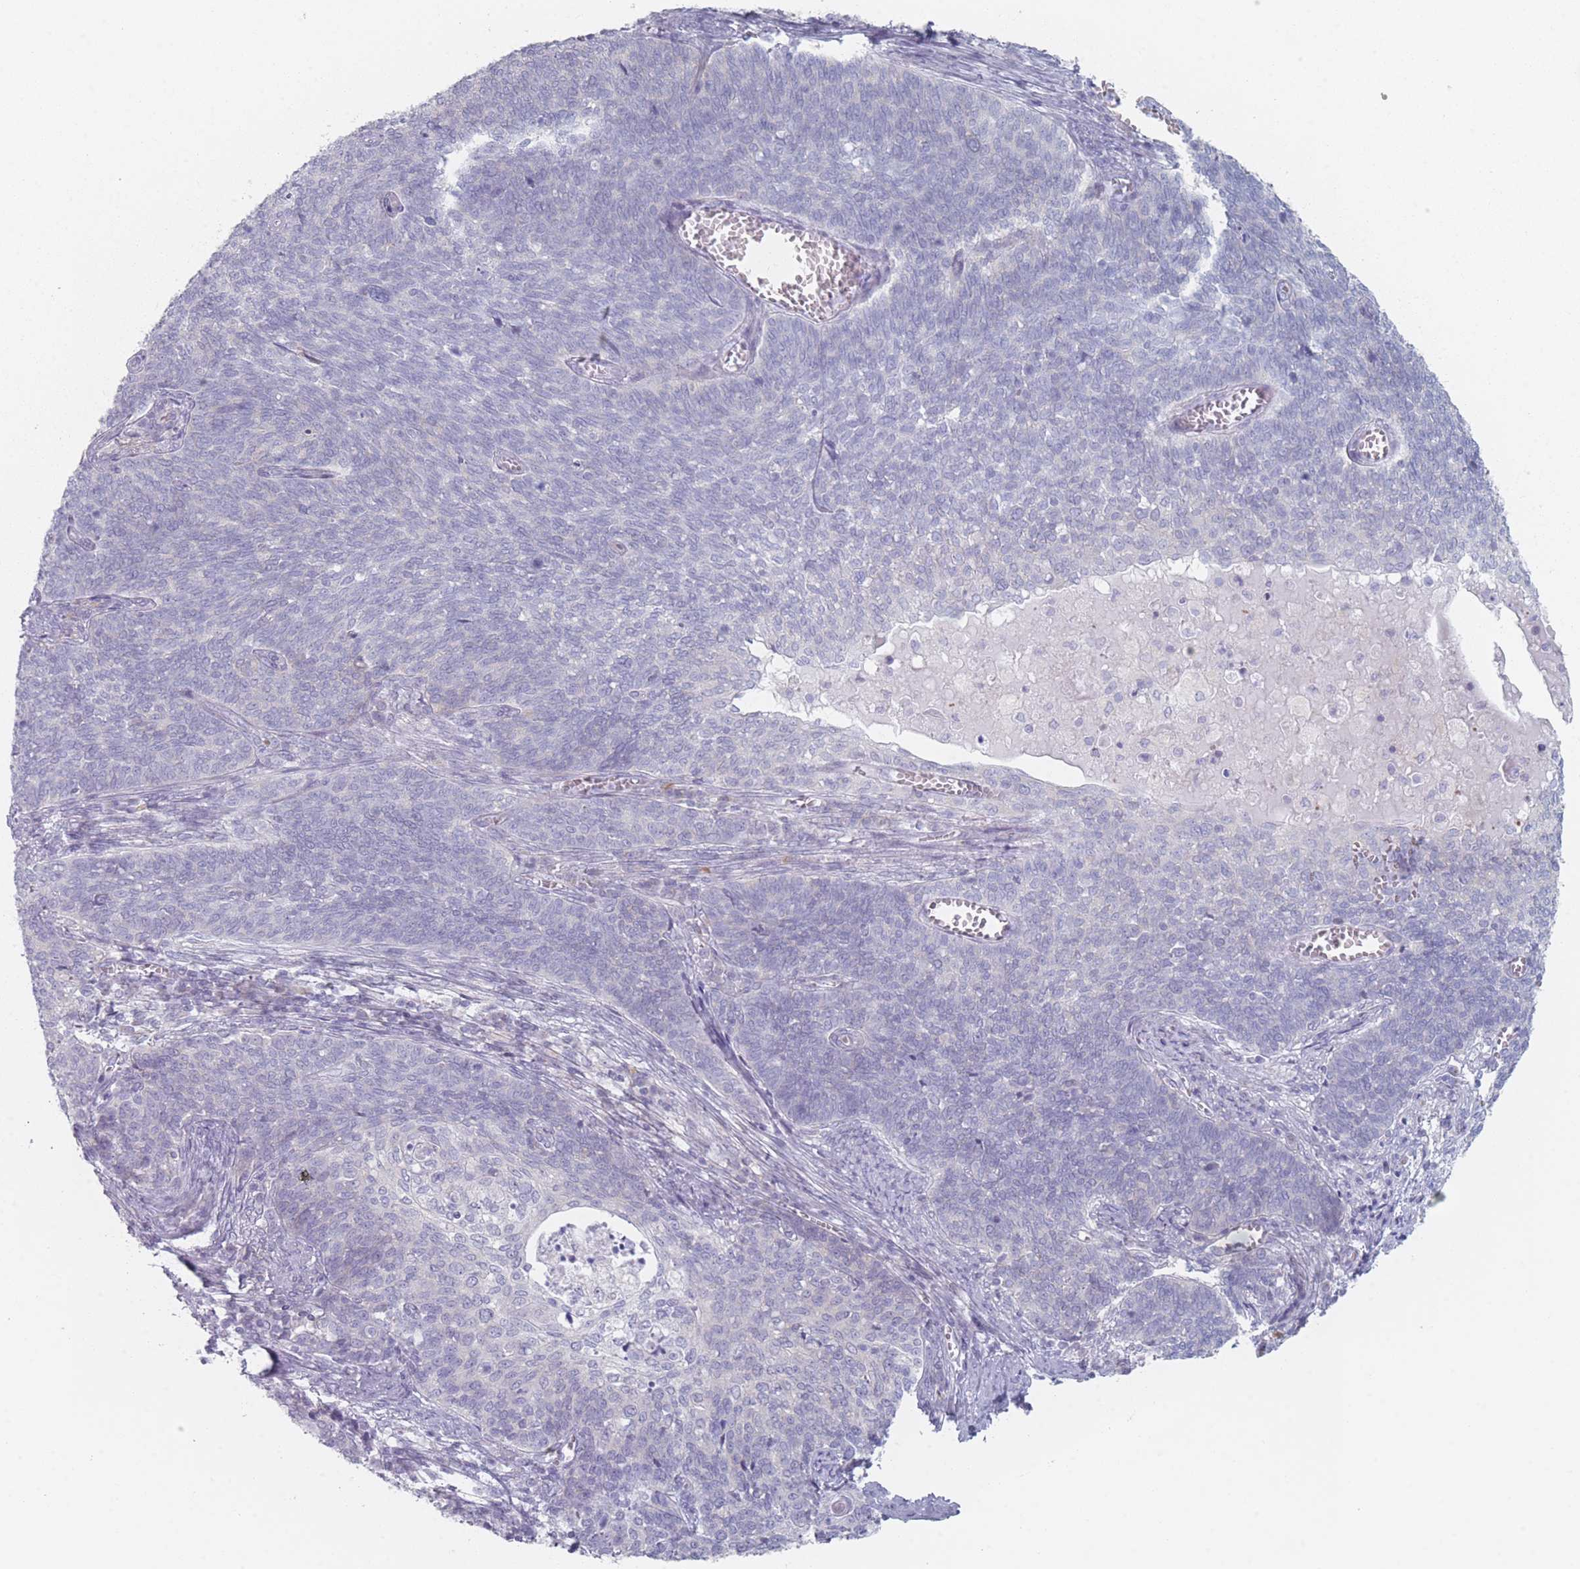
{"staining": {"intensity": "negative", "quantity": "none", "location": "none"}, "tissue": "cervical cancer", "cell_type": "Tumor cells", "image_type": "cancer", "snomed": [{"axis": "morphology", "description": "Squamous cell carcinoma, NOS"}, {"axis": "topography", "description": "Cervix"}], "caption": "Tumor cells are negative for protein expression in human cervical cancer (squamous cell carcinoma). (DAB immunohistochemistry (IHC), high magnification).", "gene": "RNF4", "patient": {"sex": "female", "age": 39}}